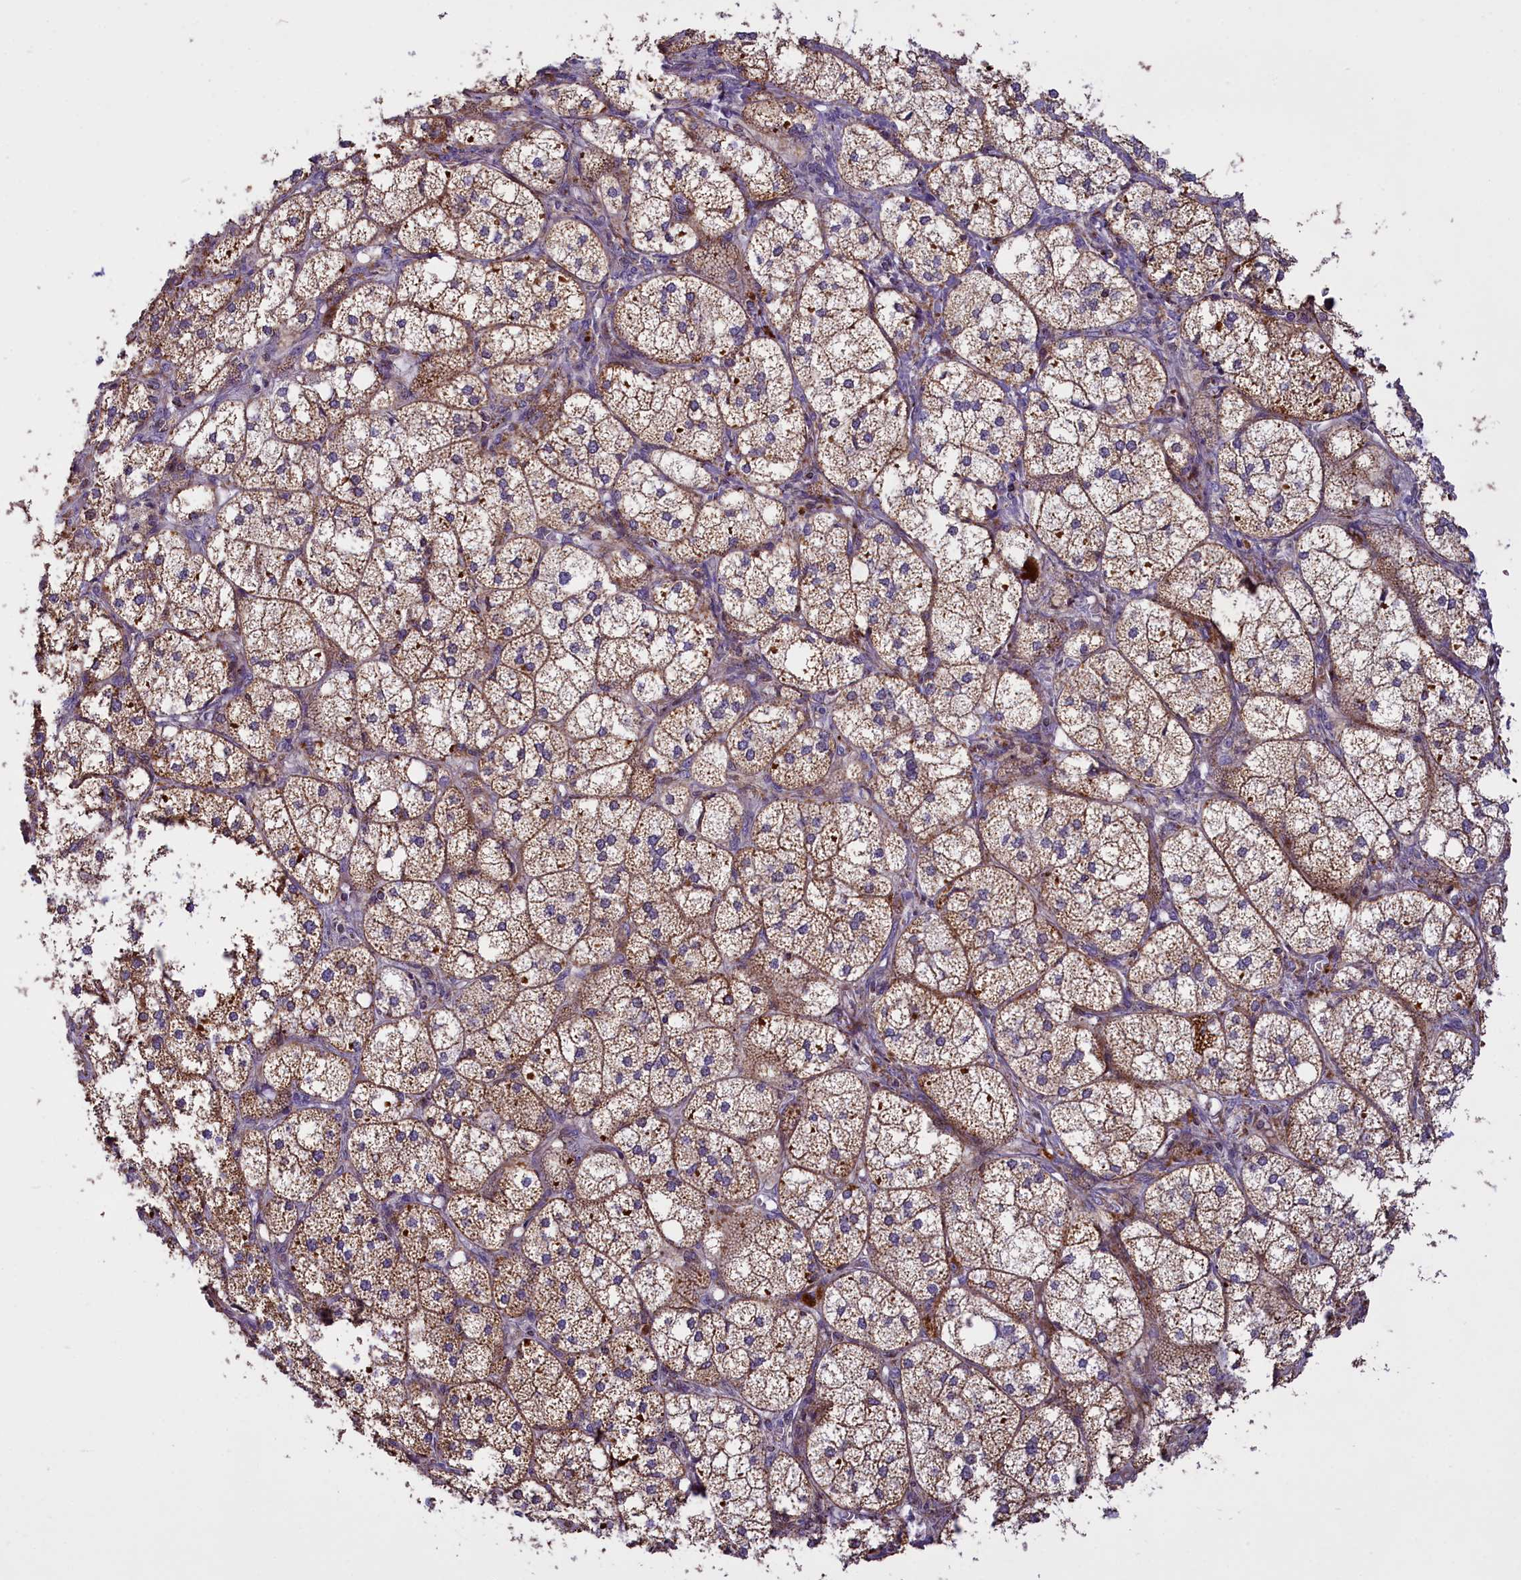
{"staining": {"intensity": "strong", "quantity": "25%-75%", "location": "cytoplasmic/membranous"}, "tissue": "adrenal gland", "cell_type": "Glandular cells", "image_type": "normal", "snomed": [{"axis": "morphology", "description": "Normal tissue, NOS"}, {"axis": "topography", "description": "Adrenal gland"}], "caption": "A high-resolution image shows immunohistochemistry staining of normal adrenal gland, which shows strong cytoplasmic/membranous staining in about 25%-75% of glandular cells. The protein of interest is shown in brown color, while the nuclei are stained blue.", "gene": "GLRX5", "patient": {"sex": "female", "age": 61}}